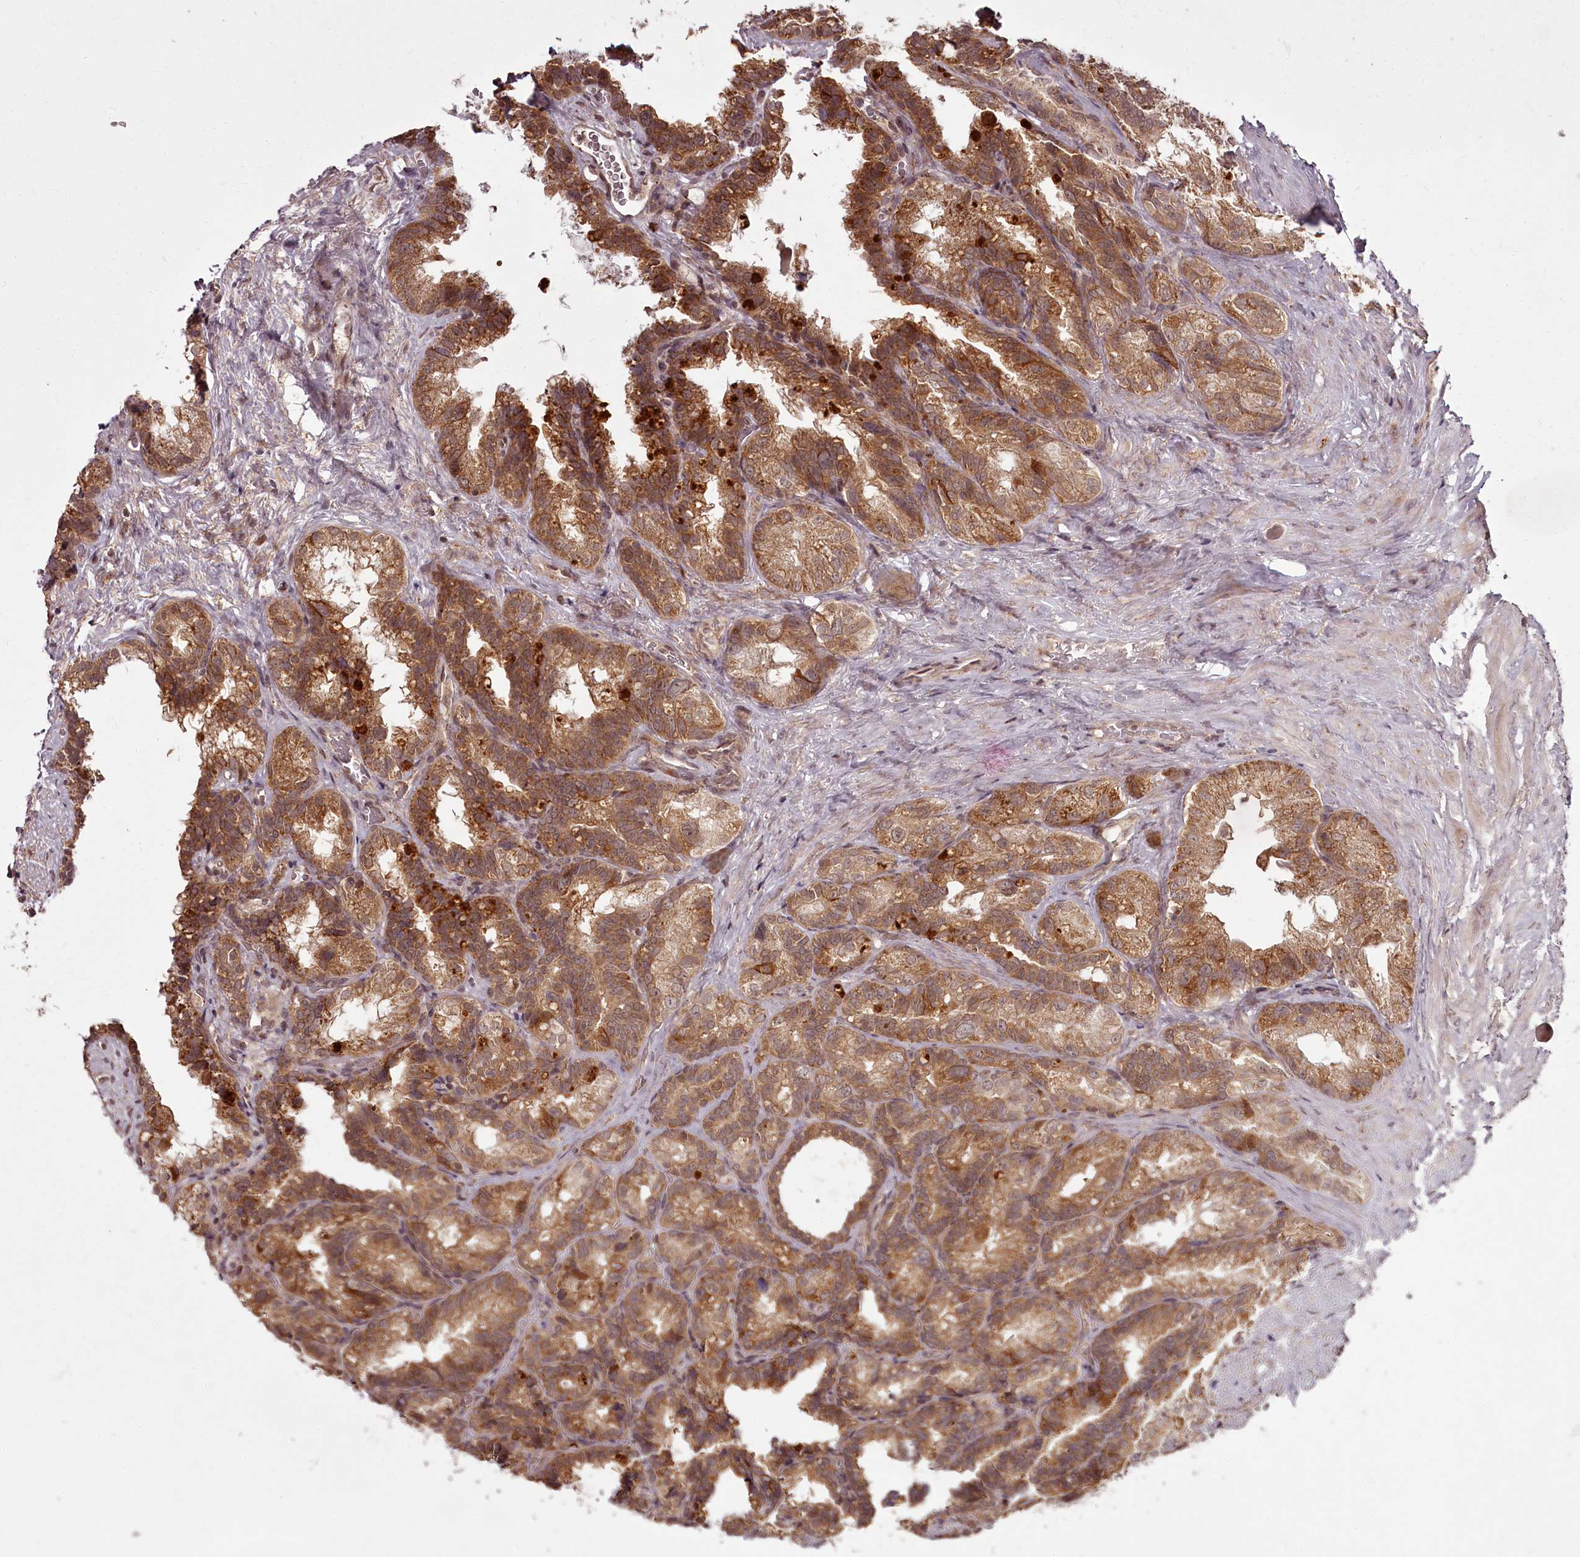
{"staining": {"intensity": "moderate", "quantity": ">75%", "location": "cytoplasmic/membranous"}, "tissue": "seminal vesicle", "cell_type": "Glandular cells", "image_type": "normal", "snomed": [{"axis": "morphology", "description": "Normal tissue, NOS"}, {"axis": "topography", "description": "Seminal veicle"}], "caption": "Glandular cells display medium levels of moderate cytoplasmic/membranous staining in about >75% of cells in normal seminal vesicle. The staining was performed using DAB (3,3'-diaminobenzidine) to visualize the protein expression in brown, while the nuclei were stained in blue with hematoxylin (Magnification: 20x).", "gene": "PCBP2", "patient": {"sex": "male", "age": 60}}